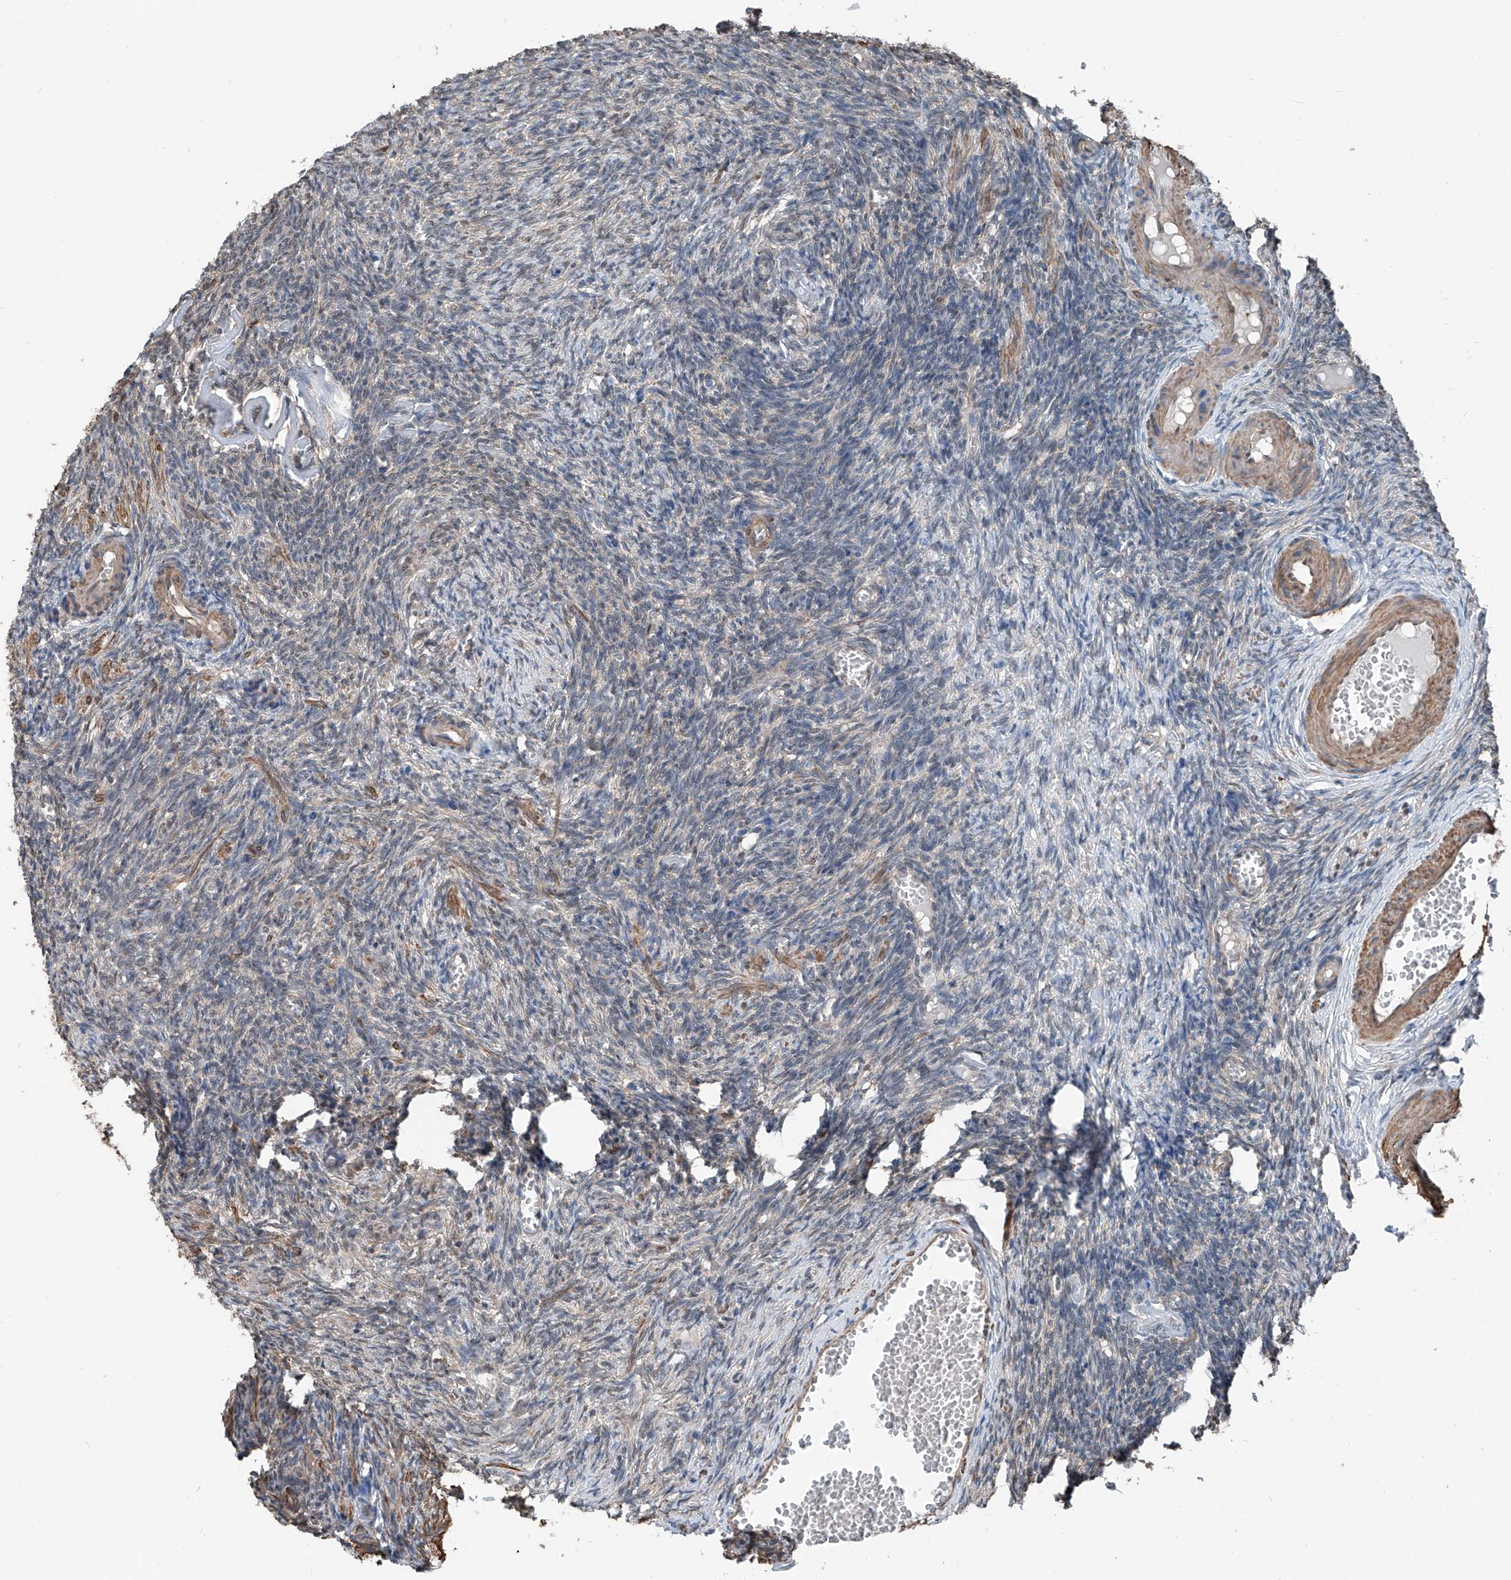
{"staining": {"intensity": "negative", "quantity": "none", "location": "none"}, "tissue": "ovary", "cell_type": "Ovarian stroma cells", "image_type": "normal", "snomed": [{"axis": "morphology", "description": "Normal tissue, NOS"}, {"axis": "topography", "description": "Ovary"}], "caption": "This micrograph is of normal ovary stained with IHC to label a protein in brown with the nuclei are counter-stained blue. There is no staining in ovarian stroma cells.", "gene": "HSPA6", "patient": {"sex": "female", "age": 27}}